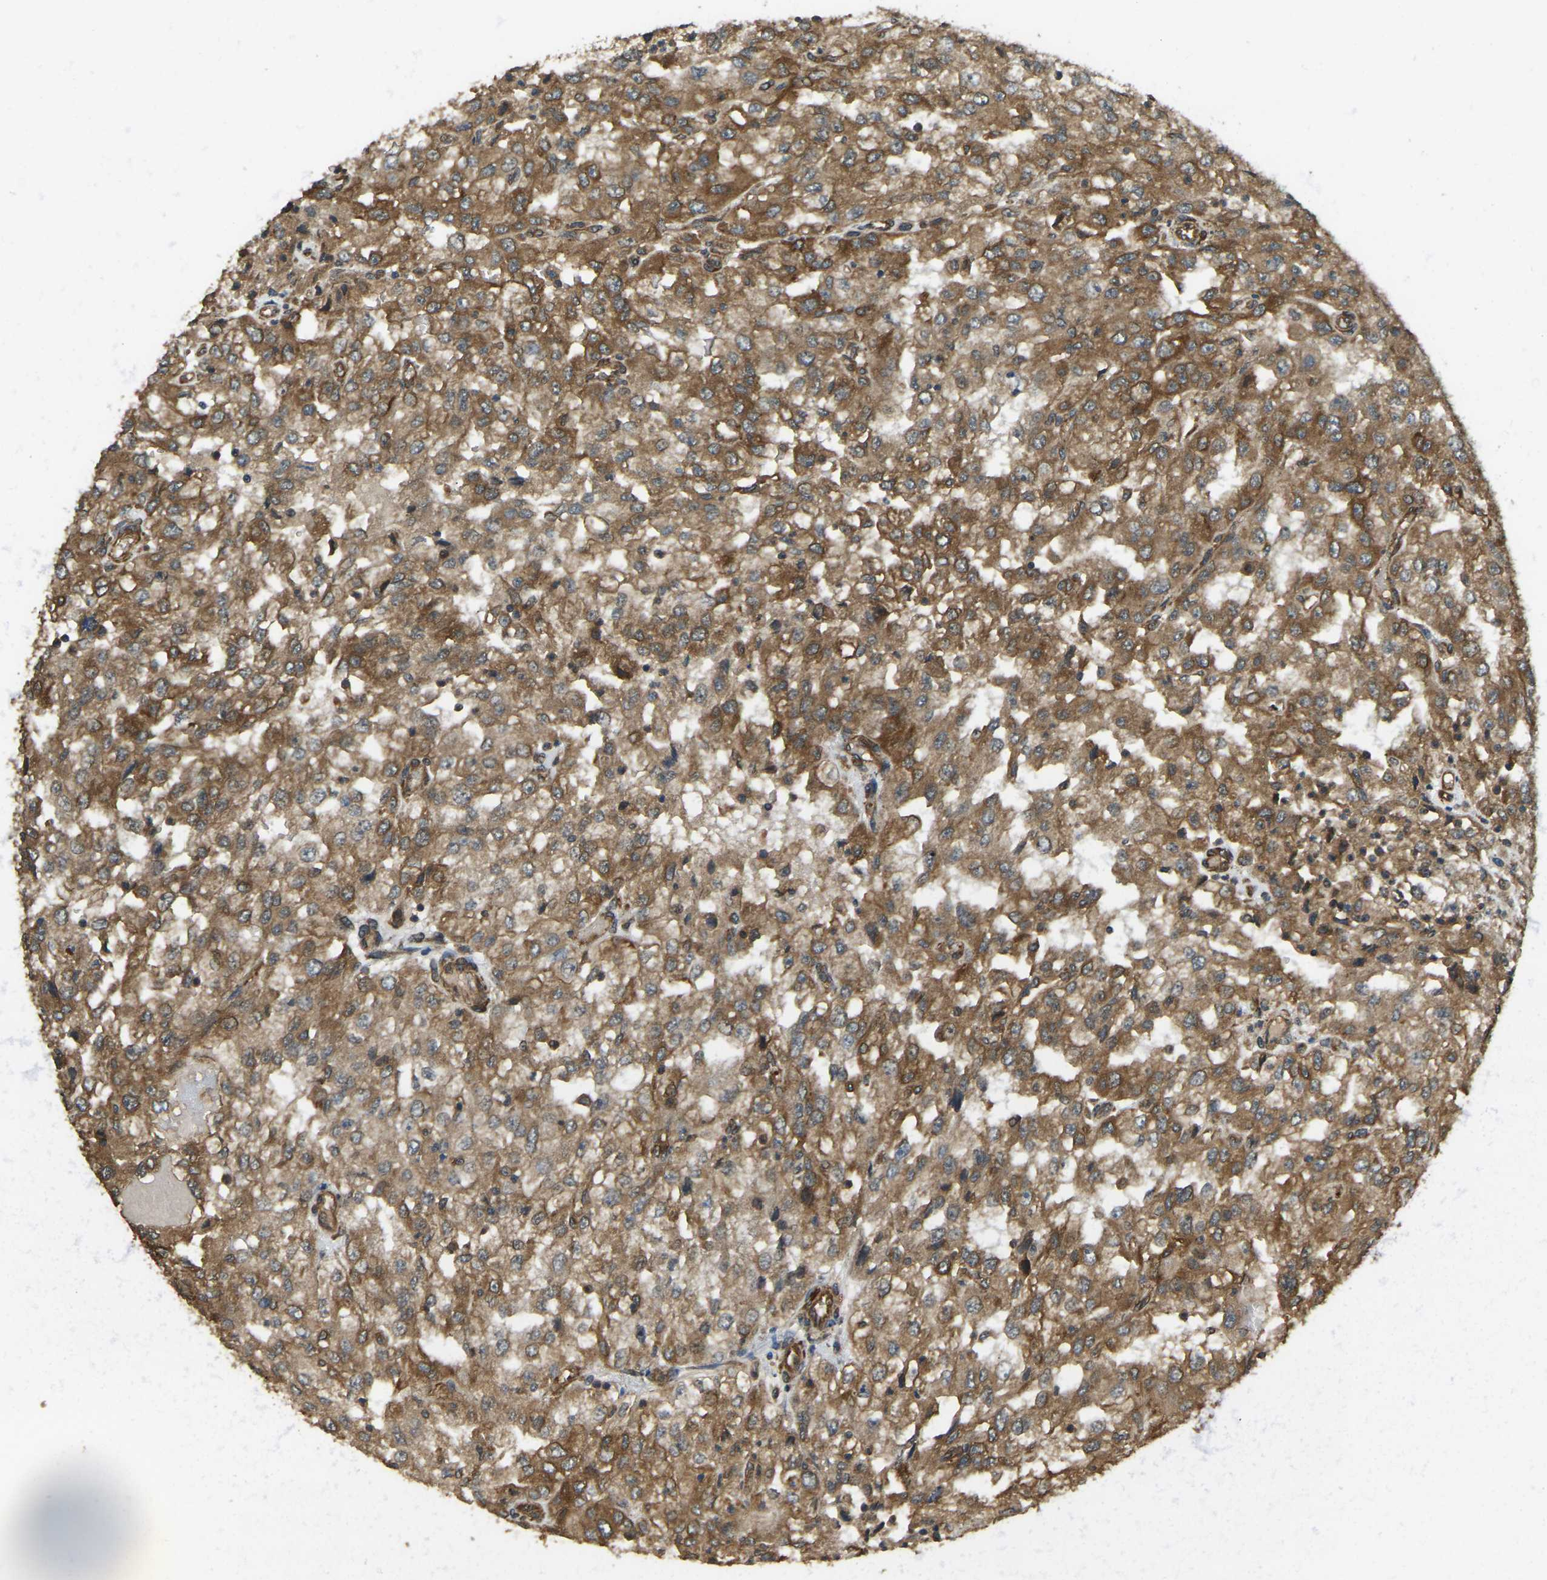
{"staining": {"intensity": "moderate", "quantity": ">75%", "location": "cytoplasmic/membranous"}, "tissue": "renal cancer", "cell_type": "Tumor cells", "image_type": "cancer", "snomed": [{"axis": "morphology", "description": "Adenocarcinoma, NOS"}, {"axis": "topography", "description": "Kidney"}], "caption": "This is an image of immunohistochemistry staining of renal adenocarcinoma, which shows moderate positivity in the cytoplasmic/membranous of tumor cells.", "gene": "ERGIC1", "patient": {"sex": "female", "age": 54}}